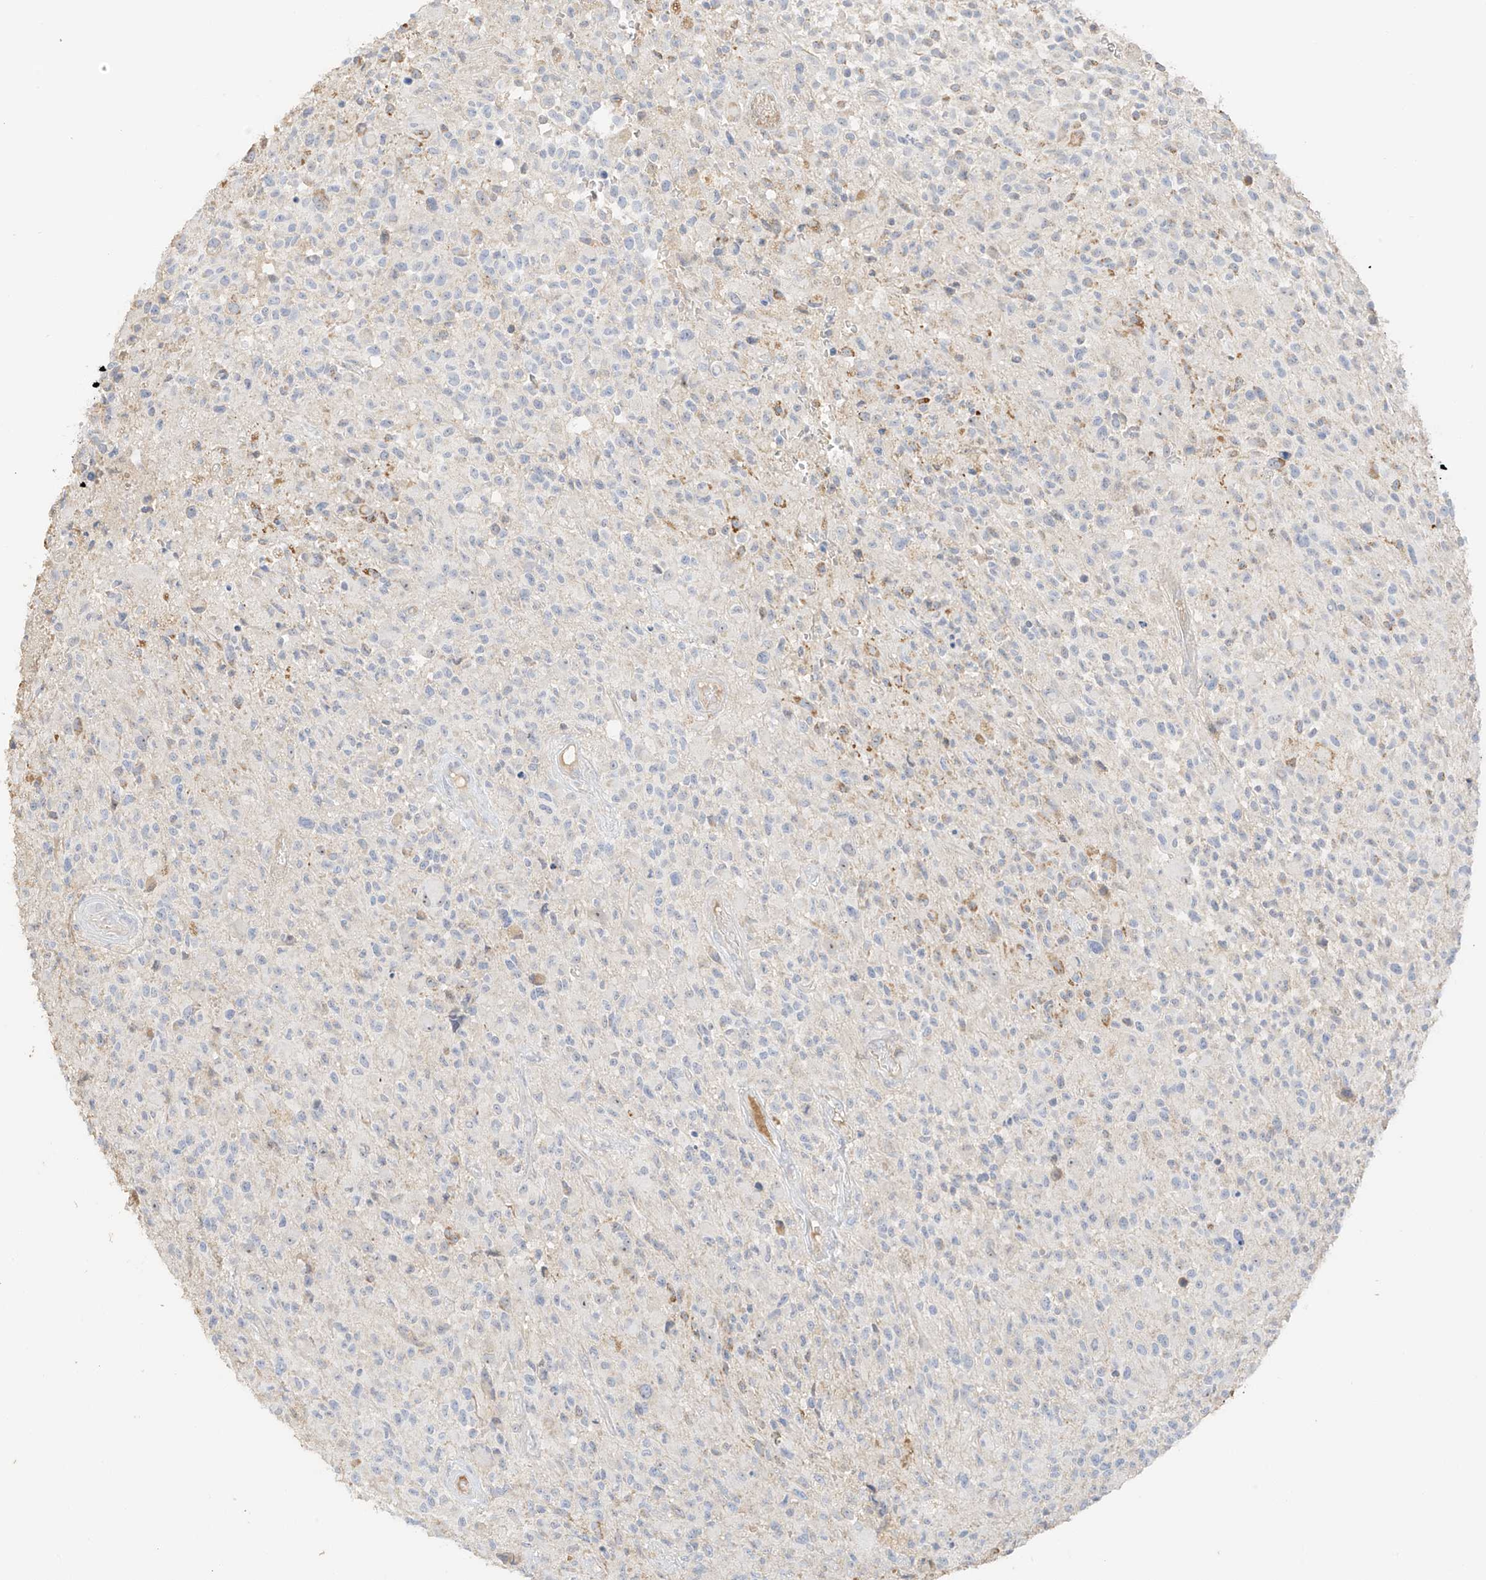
{"staining": {"intensity": "negative", "quantity": "none", "location": "none"}, "tissue": "glioma", "cell_type": "Tumor cells", "image_type": "cancer", "snomed": [{"axis": "morphology", "description": "Glioma, malignant, High grade"}, {"axis": "morphology", "description": "Glioblastoma, NOS"}, {"axis": "topography", "description": "Brain"}], "caption": "This is a histopathology image of IHC staining of glioma, which shows no staining in tumor cells.", "gene": "ZBTB41", "patient": {"sex": "male", "age": 60}}